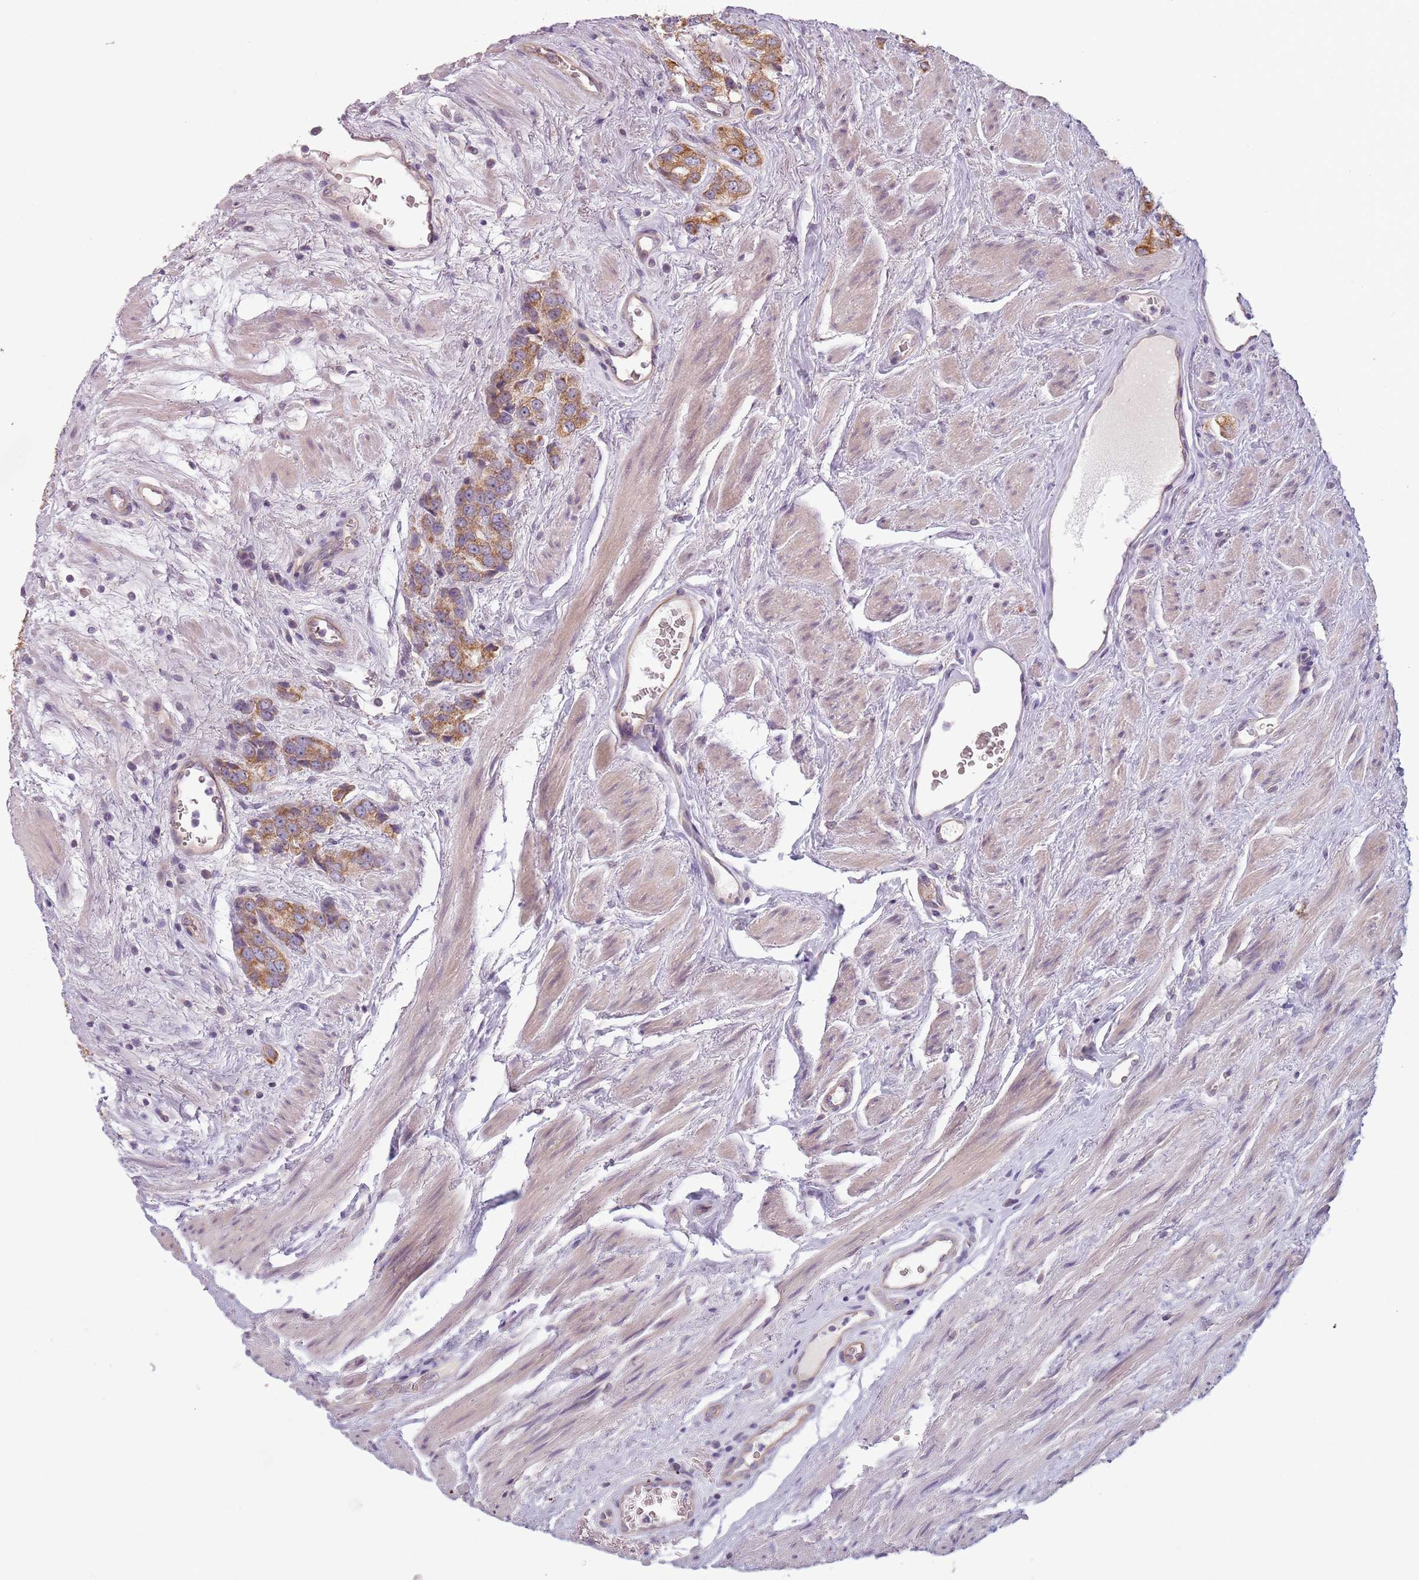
{"staining": {"intensity": "moderate", "quantity": ">75%", "location": "cytoplasmic/membranous"}, "tissue": "prostate cancer", "cell_type": "Tumor cells", "image_type": "cancer", "snomed": [{"axis": "morphology", "description": "Adenocarcinoma, High grade"}, {"axis": "topography", "description": "Prostate and seminal vesicle, NOS"}], "caption": "Immunohistochemical staining of adenocarcinoma (high-grade) (prostate) shows medium levels of moderate cytoplasmic/membranous protein staining in about >75% of tumor cells.", "gene": "TLCD2", "patient": {"sex": "male", "age": 64}}